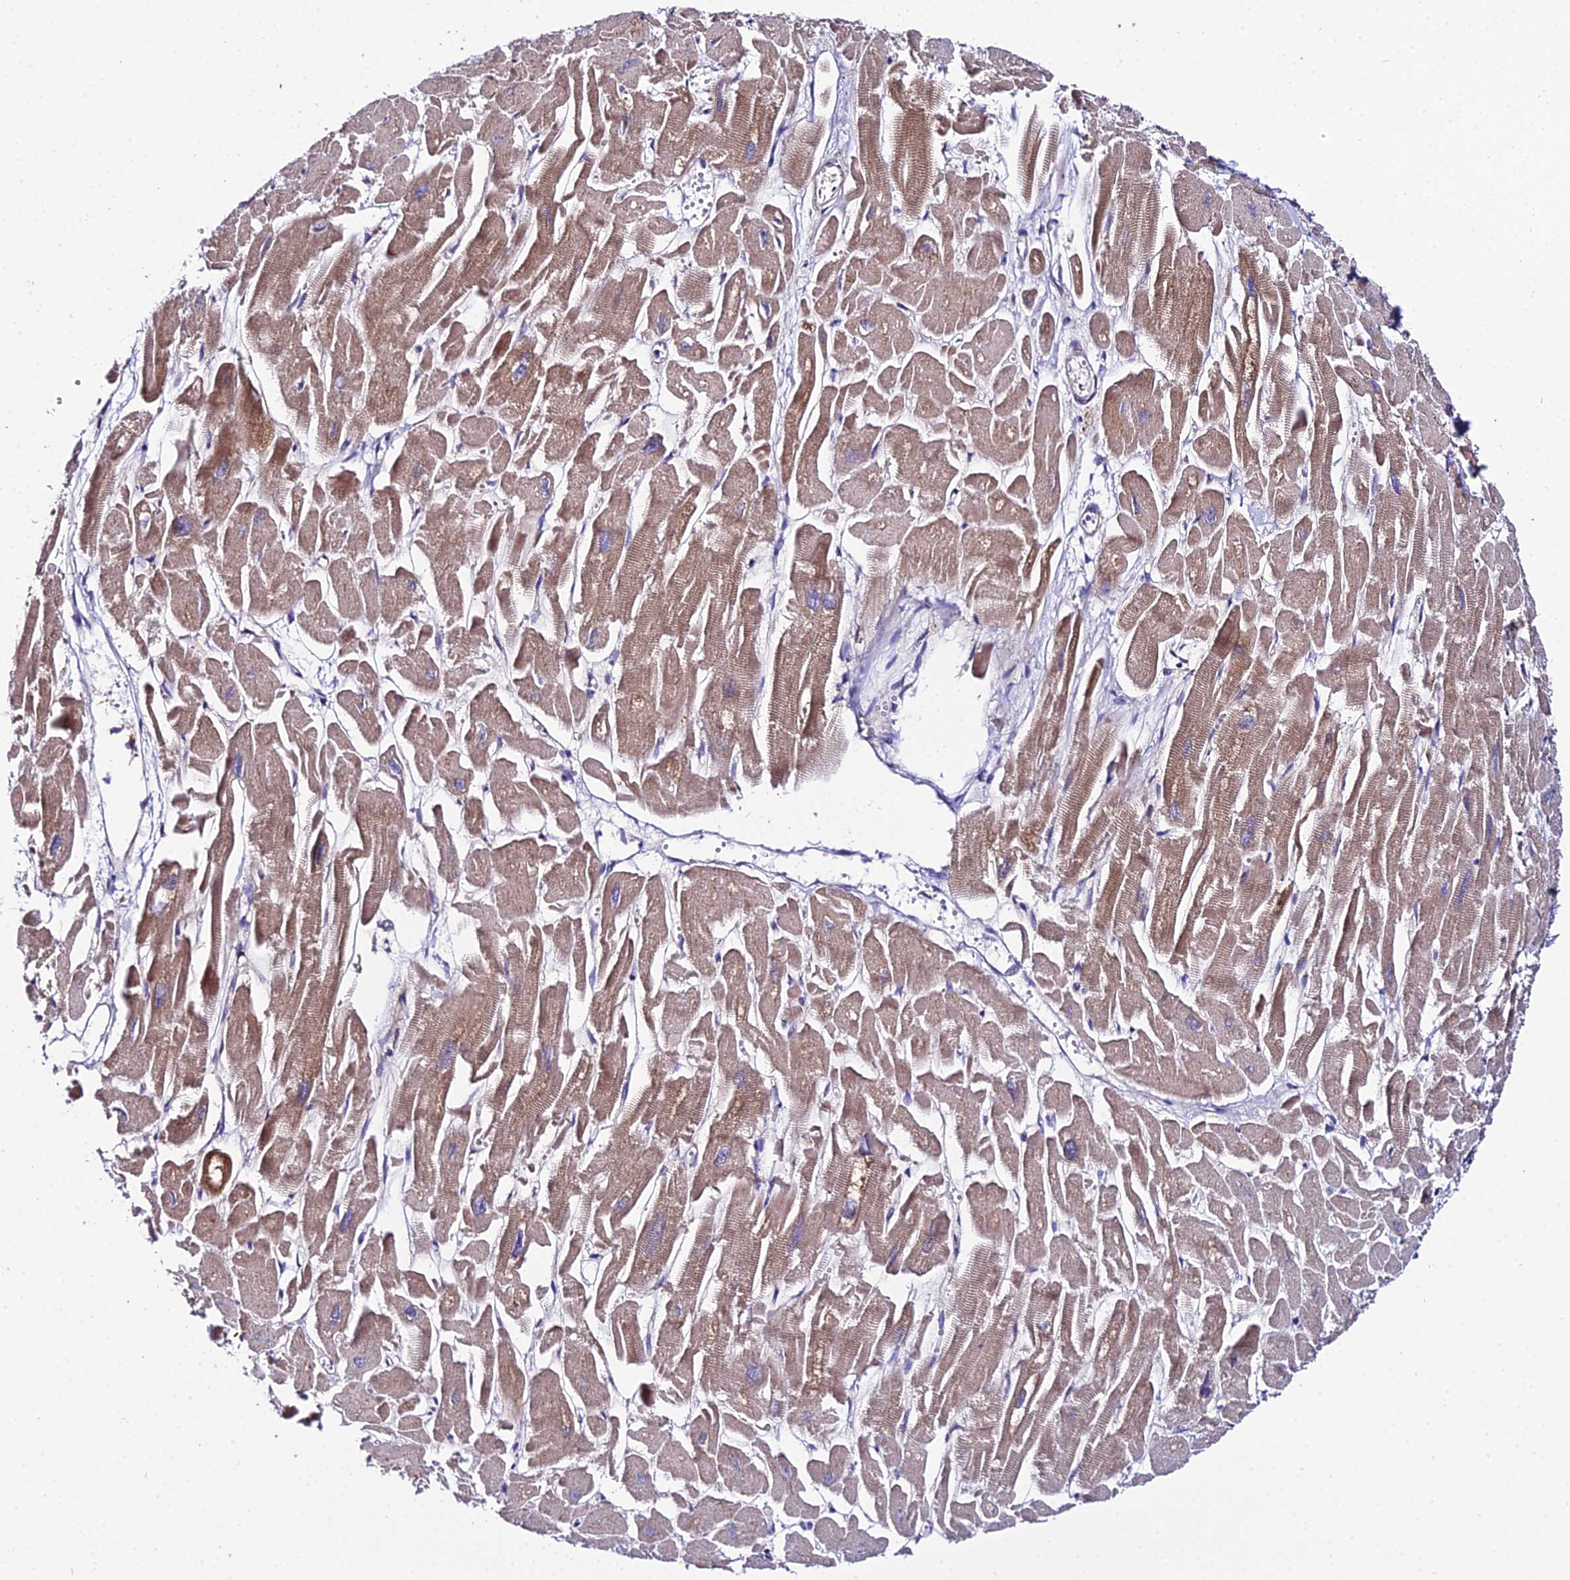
{"staining": {"intensity": "moderate", "quantity": ">75%", "location": "cytoplasmic/membranous"}, "tissue": "heart muscle", "cell_type": "Cardiomyocytes", "image_type": "normal", "snomed": [{"axis": "morphology", "description": "Normal tissue, NOS"}, {"axis": "topography", "description": "Heart"}], "caption": "DAB (3,3'-diaminobenzidine) immunohistochemical staining of unremarkable human heart muscle shows moderate cytoplasmic/membranous protein expression in approximately >75% of cardiomyocytes.", "gene": "SHQ1", "patient": {"sex": "male", "age": 54}}